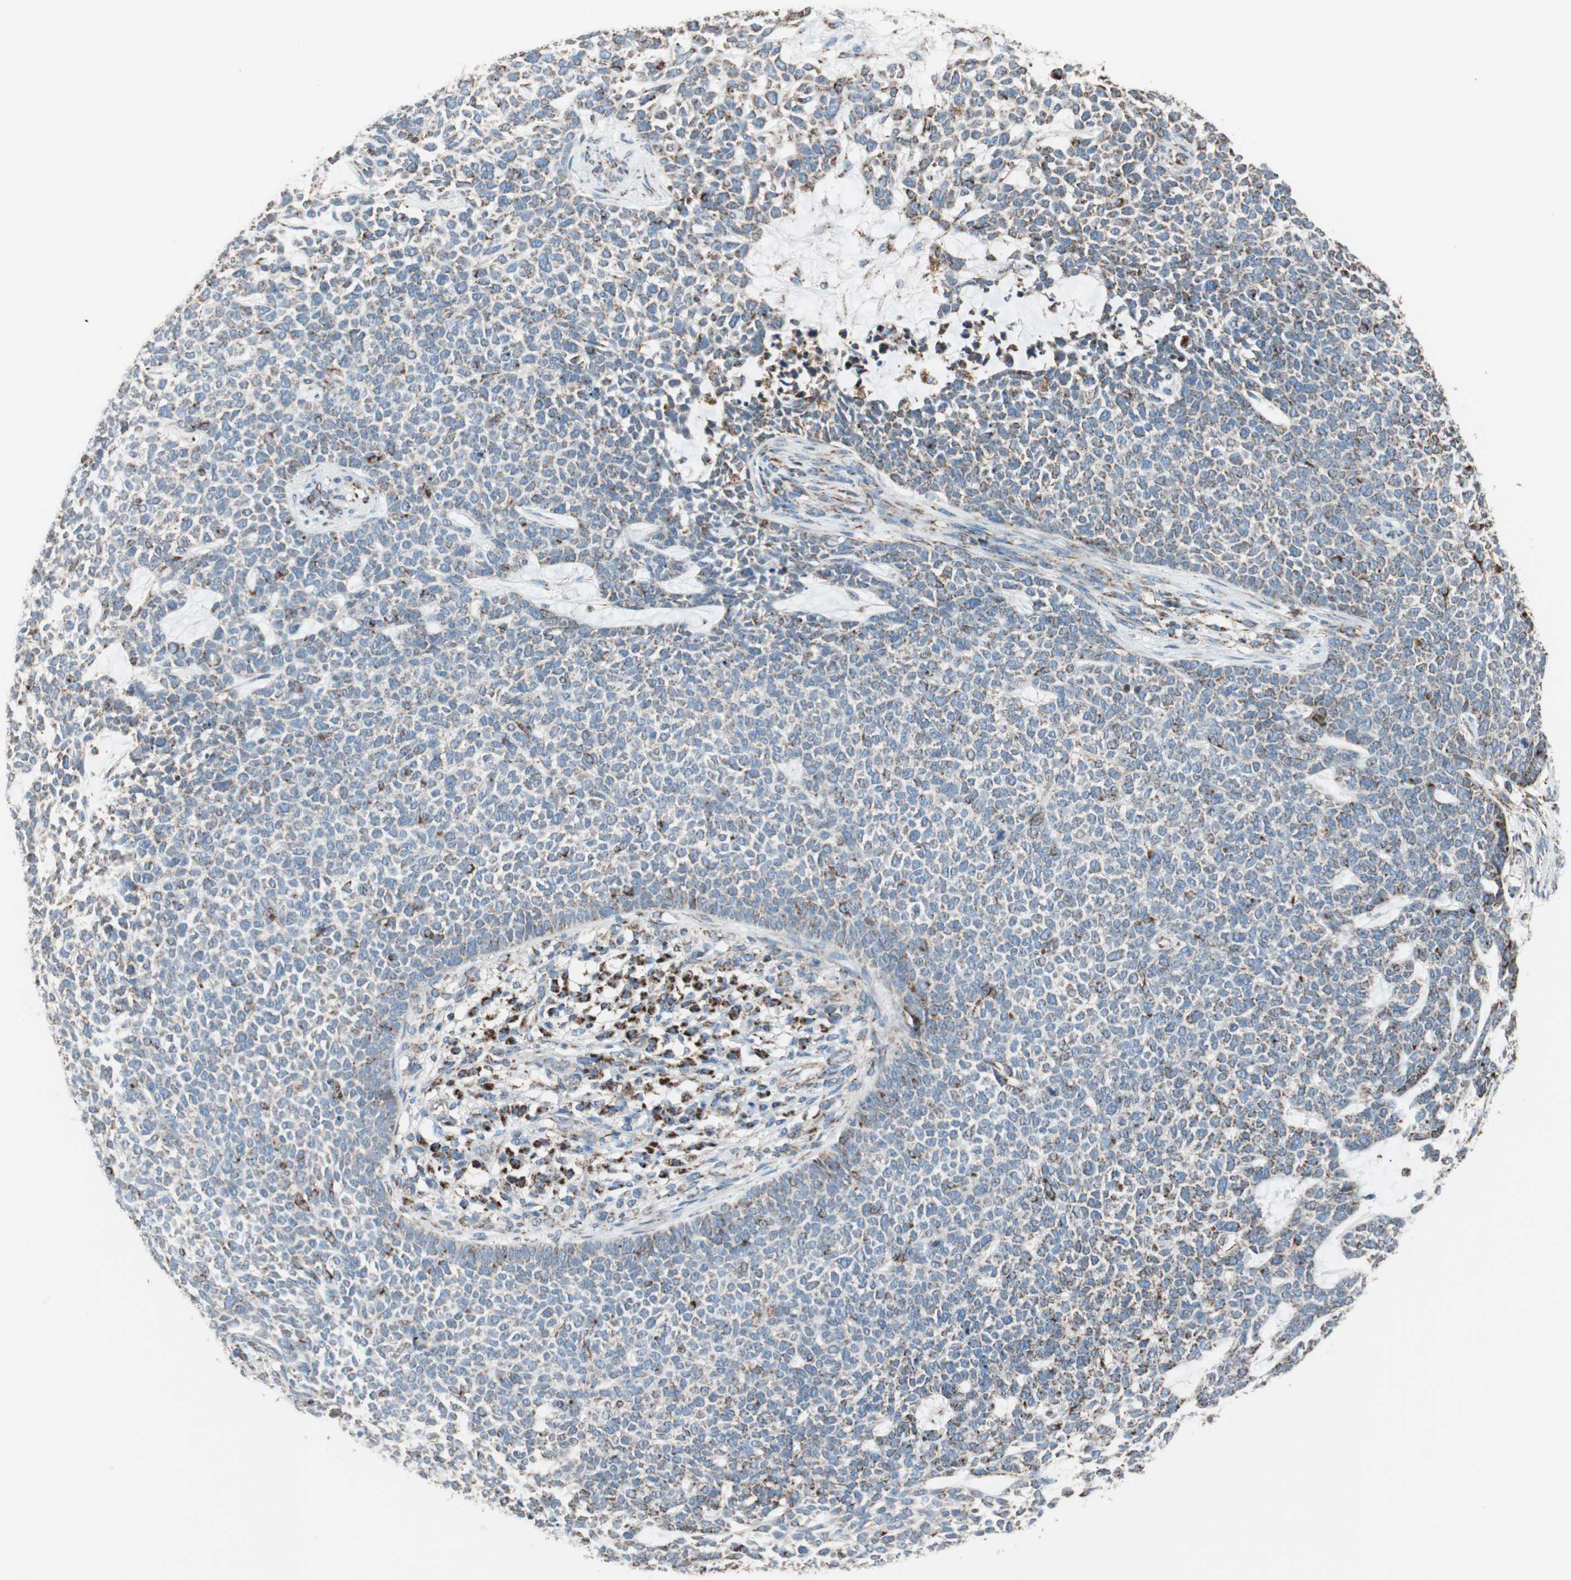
{"staining": {"intensity": "moderate", "quantity": "<25%", "location": "cytoplasmic/membranous"}, "tissue": "skin cancer", "cell_type": "Tumor cells", "image_type": "cancer", "snomed": [{"axis": "morphology", "description": "Basal cell carcinoma"}, {"axis": "topography", "description": "Skin"}], "caption": "This micrograph demonstrates immunohistochemistry (IHC) staining of skin basal cell carcinoma, with low moderate cytoplasmic/membranous positivity in approximately <25% of tumor cells.", "gene": "PCSK4", "patient": {"sex": "female", "age": 84}}